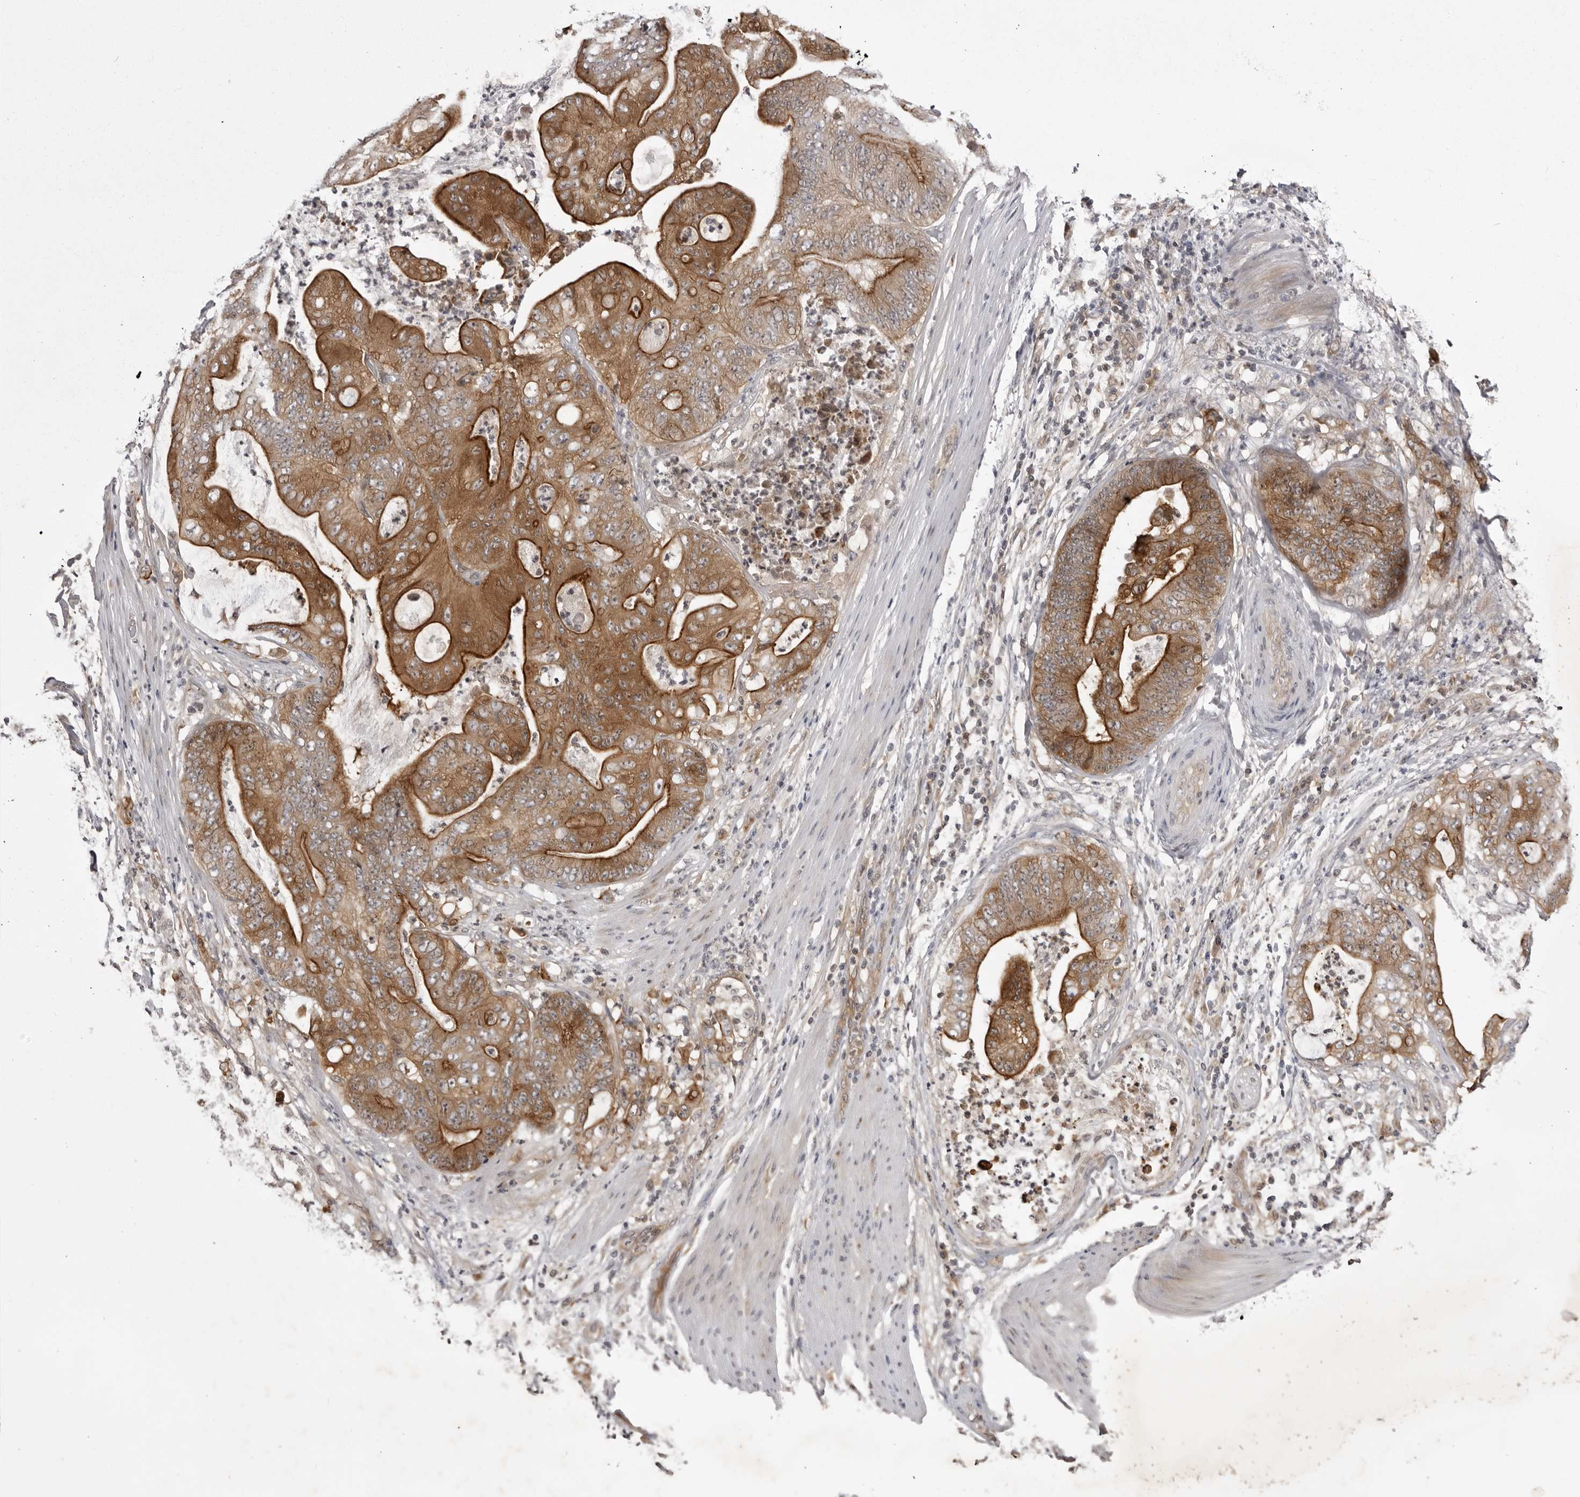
{"staining": {"intensity": "strong", "quantity": "25%-75%", "location": "cytoplasmic/membranous"}, "tissue": "stomach cancer", "cell_type": "Tumor cells", "image_type": "cancer", "snomed": [{"axis": "morphology", "description": "Adenocarcinoma, NOS"}, {"axis": "topography", "description": "Stomach"}], "caption": "This photomicrograph shows adenocarcinoma (stomach) stained with immunohistochemistry to label a protein in brown. The cytoplasmic/membranous of tumor cells show strong positivity for the protein. Nuclei are counter-stained blue.", "gene": "USP43", "patient": {"sex": "female", "age": 73}}